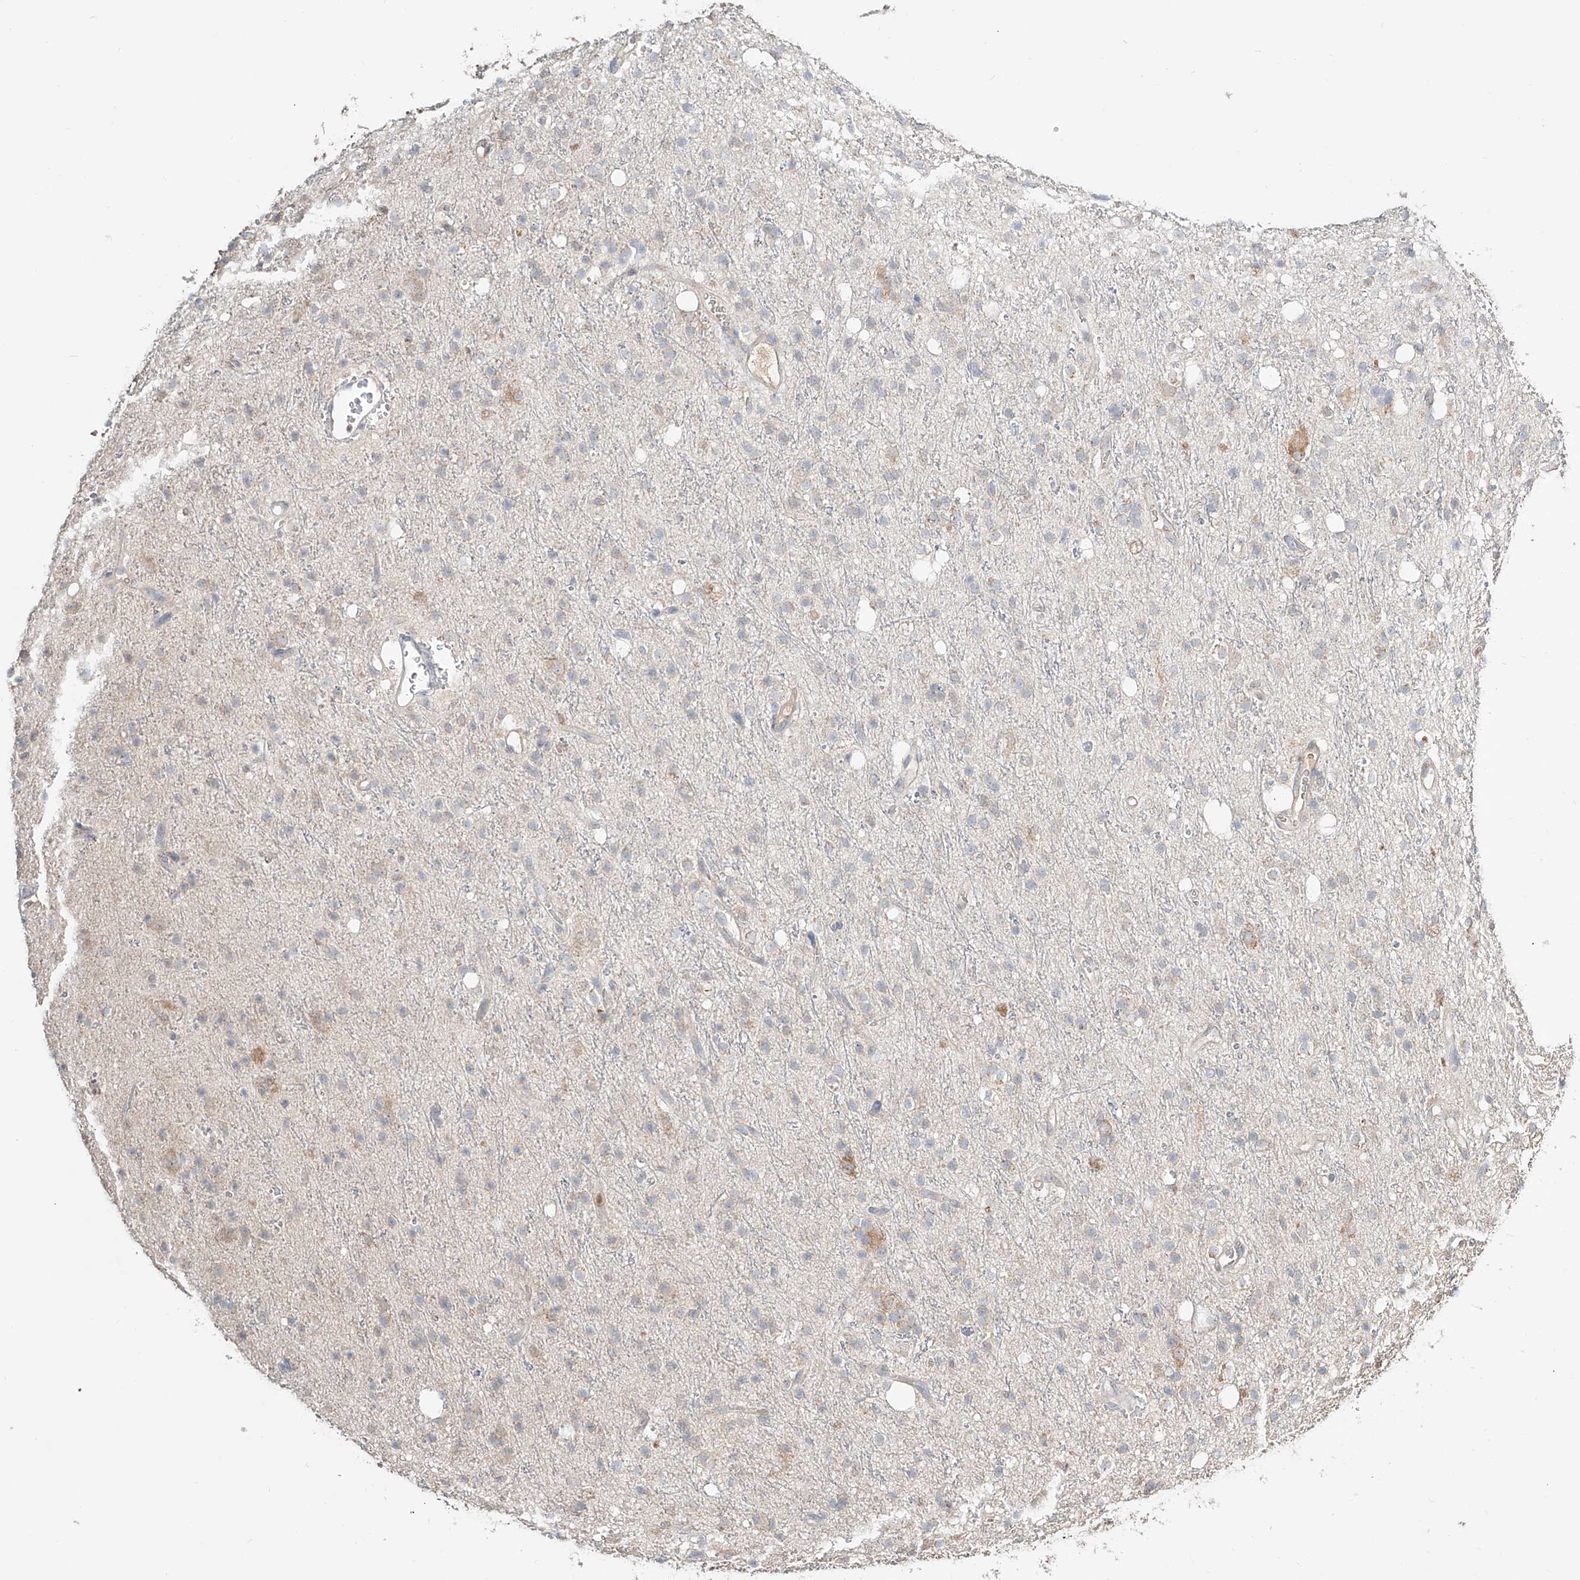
{"staining": {"intensity": "negative", "quantity": "none", "location": "none"}, "tissue": "glioma", "cell_type": "Tumor cells", "image_type": "cancer", "snomed": [{"axis": "morphology", "description": "Glioma, malignant, High grade"}, {"axis": "topography", "description": "Brain"}], "caption": "There is no significant expression in tumor cells of glioma. (DAB (3,3'-diaminobenzidine) IHC visualized using brightfield microscopy, high magnification).", "gene": "ERO1A", "patient": {"sex": "male", "age": 47}}